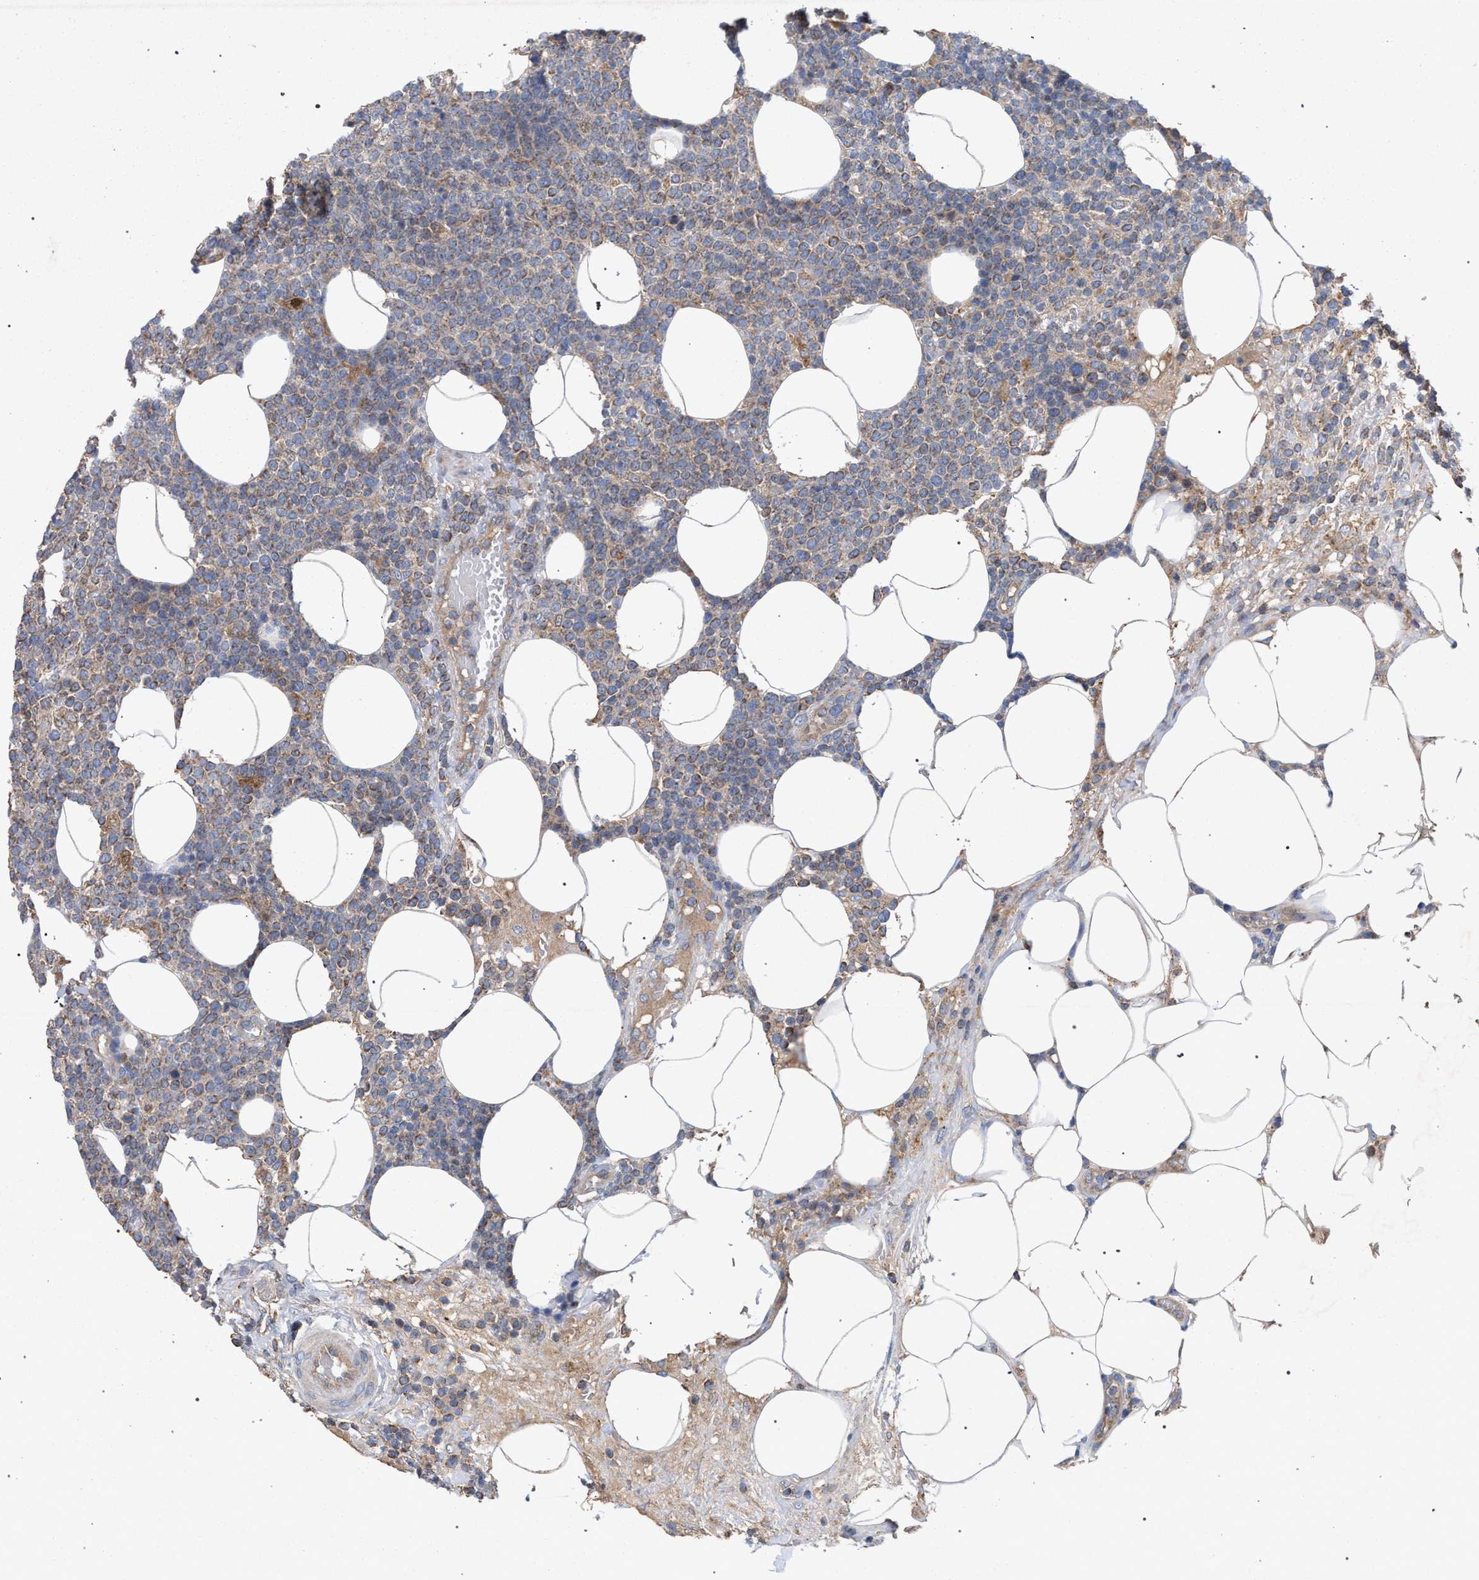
{"staining": {"intensity": "weak", "quantity": "25%-75%", "location": "cytoplasmic/membranous"}, "tissue": "lymphoma", "cell_type": "Tumor cells", "image_type": "cancer", "snomed": [{"axis": "morphology", "description": "Malignant lymphoma, non-Hodgkin's type, High grade"}, {"axis": "topography", "description": "Lymph node"}], "caption": "Human high-grade malignant lymphoma, non-Hodgkin's type stained for a protein (brown) demonstrates weak cytoplasmic/membranous positive staining in about 25%-75% of tumor cells.", "gene": "BCL2L12", "patient": {"sex": "male", "age": 61}}